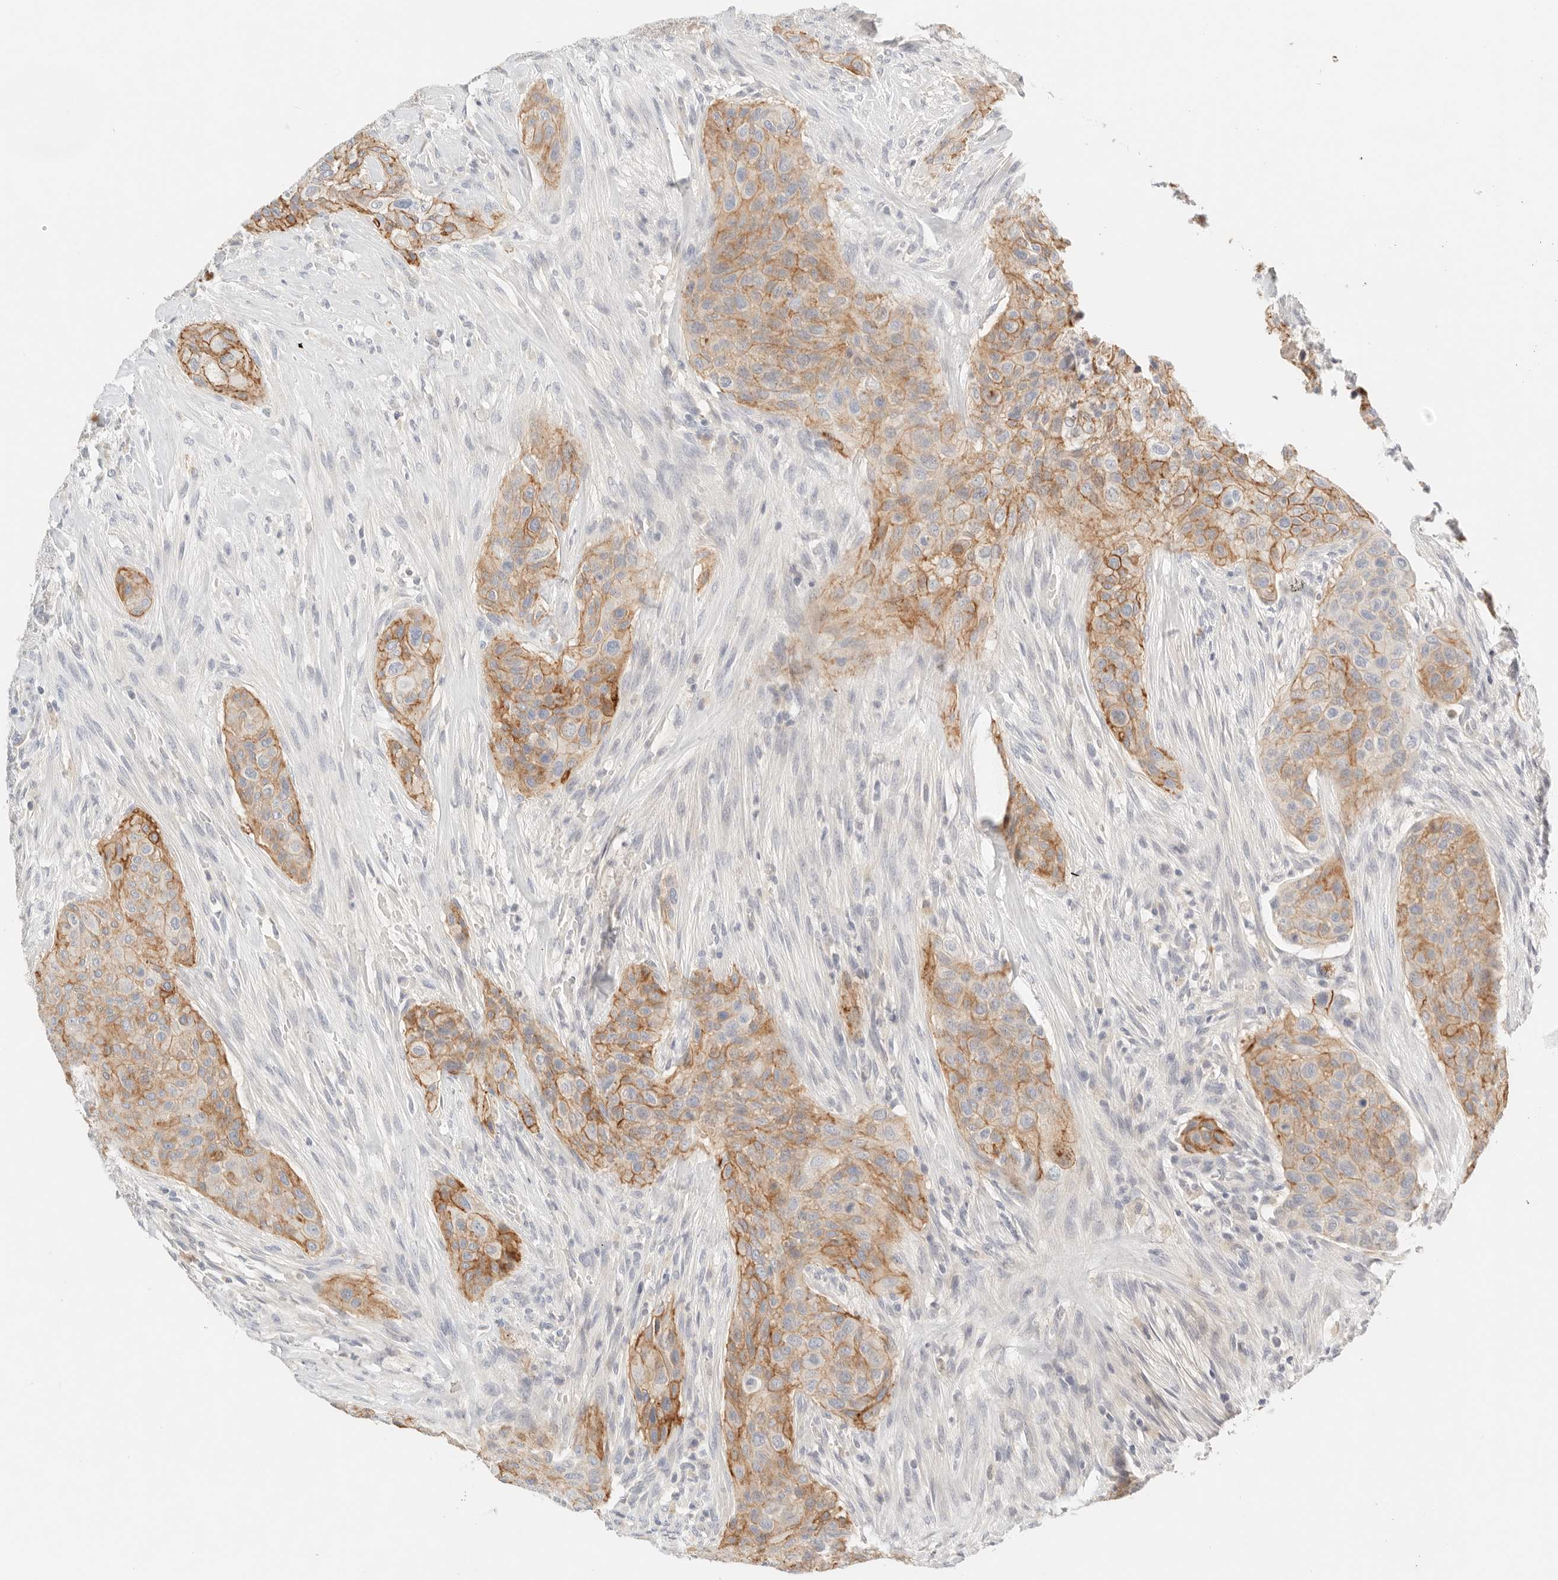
{"staining": {"intensity": "moderate", "quantity": ">75%", "location": "cytoplasmic/membranous"}, "tissue": "urothelial cancer", "cell_type": "Tumor cells", "image_type": "cancer", "snomed": [{"axis": "morphology", "description": "Urothelial carcinoma, High grade"}, {"axis": "topography", "description": "Urinary bladder"}], "caption": "IHC (DAB) staining of human urothelial carcinoma (high-grade) demonstrates moderate cytoplasmic/membranous protein expression in approximately >75% of tumor cells.", "gene": "CEP120", "patient": {"sex": "male", "age": 35}}